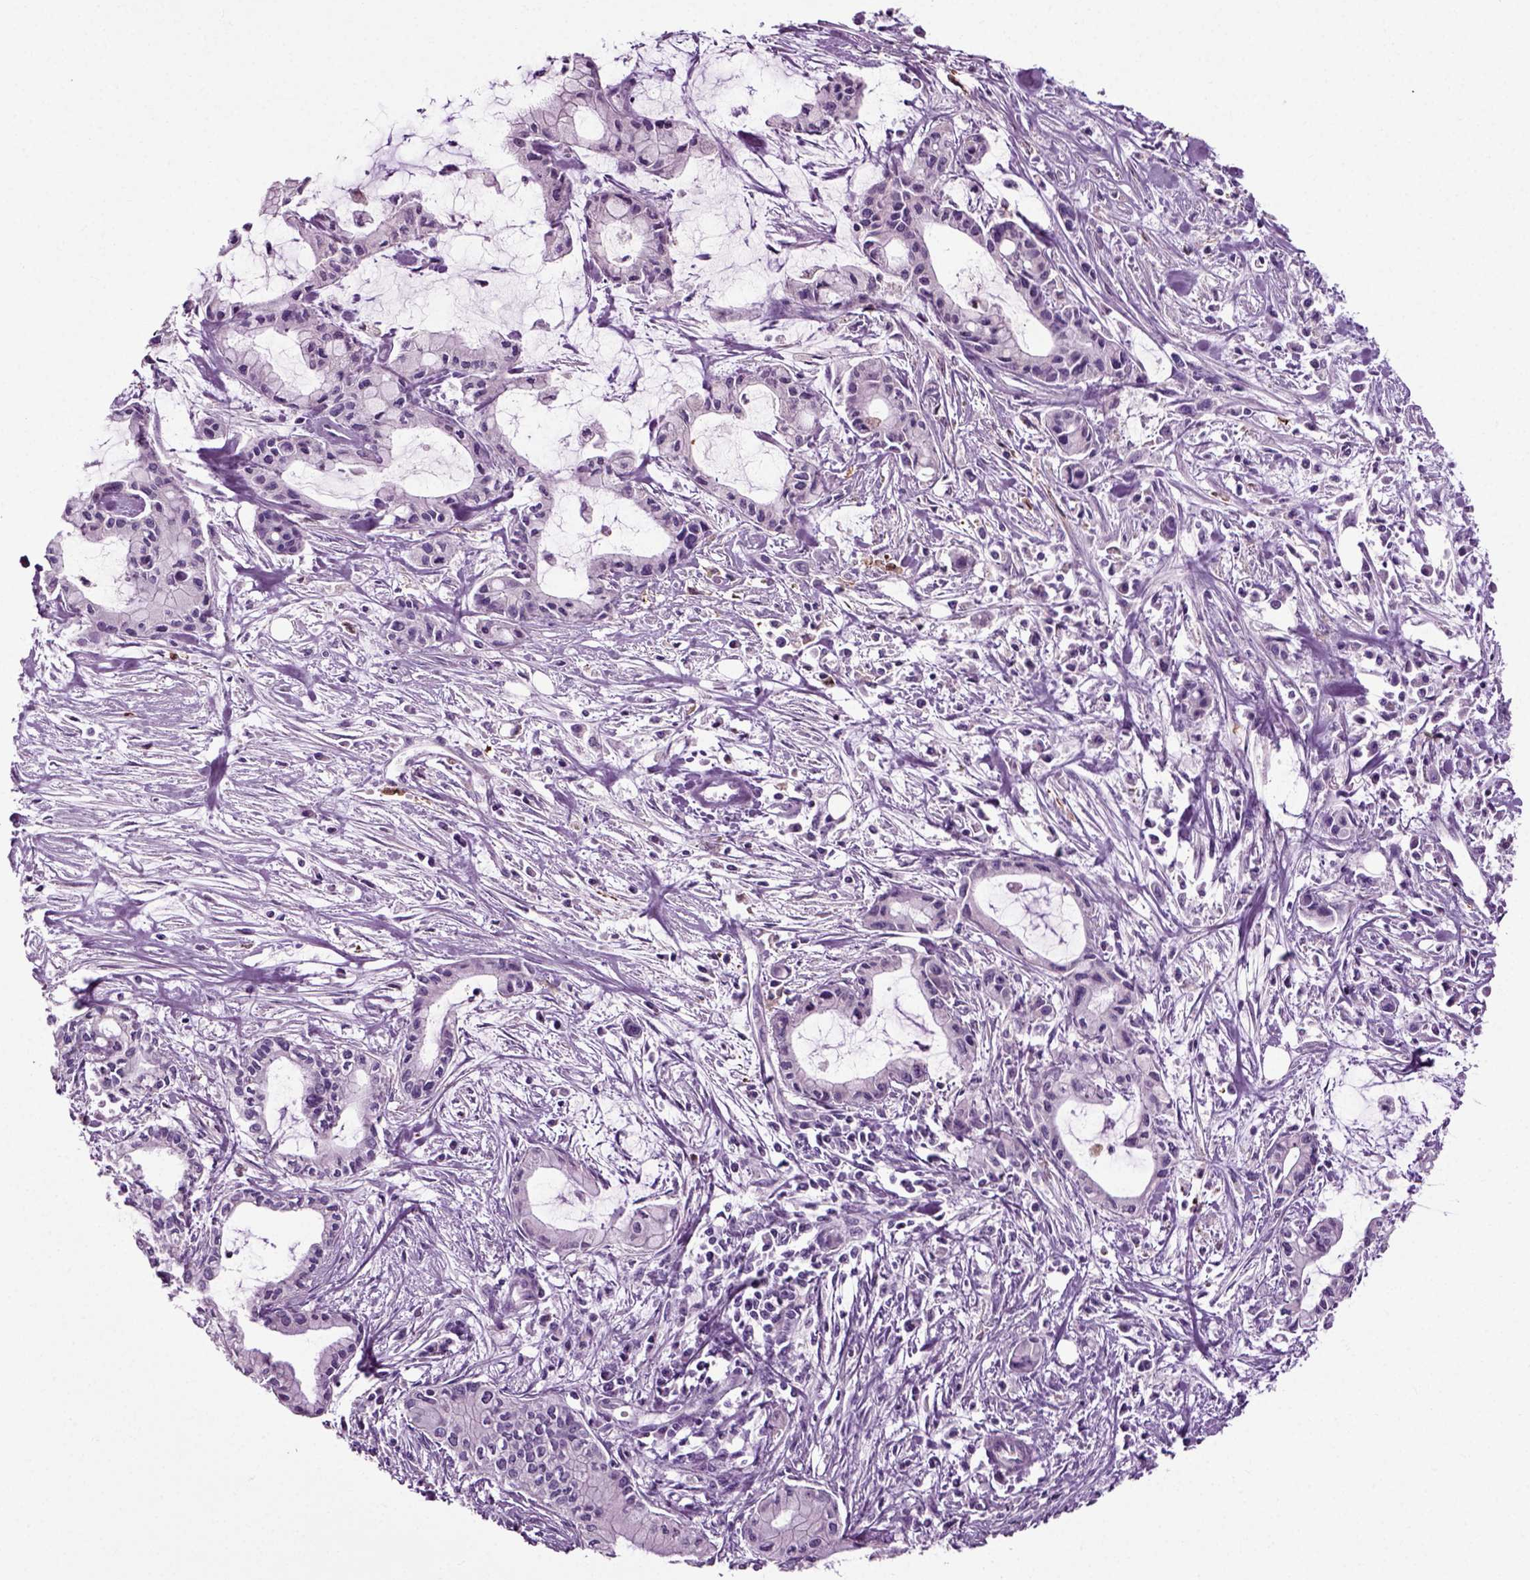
{"staining": {"intensity": "negative", "quantity": "none", "location": "none"}, "tissue": "pancreatic cancer", "cell_type": "Tumor cells", "image_type": "cancer", "snomed": [{"axis": "morphology", "description": "Adenocarcinoma, NOS"}, {"axis": "topography", "description": "Pancreas"}], "caption": "This is a histopathology image of IHC staining of pancreatic adenocarcinoma, which shows no staining in tumor cells.", "gene": "DNAH10", "patient": {"sex": "male", "age": 48}}